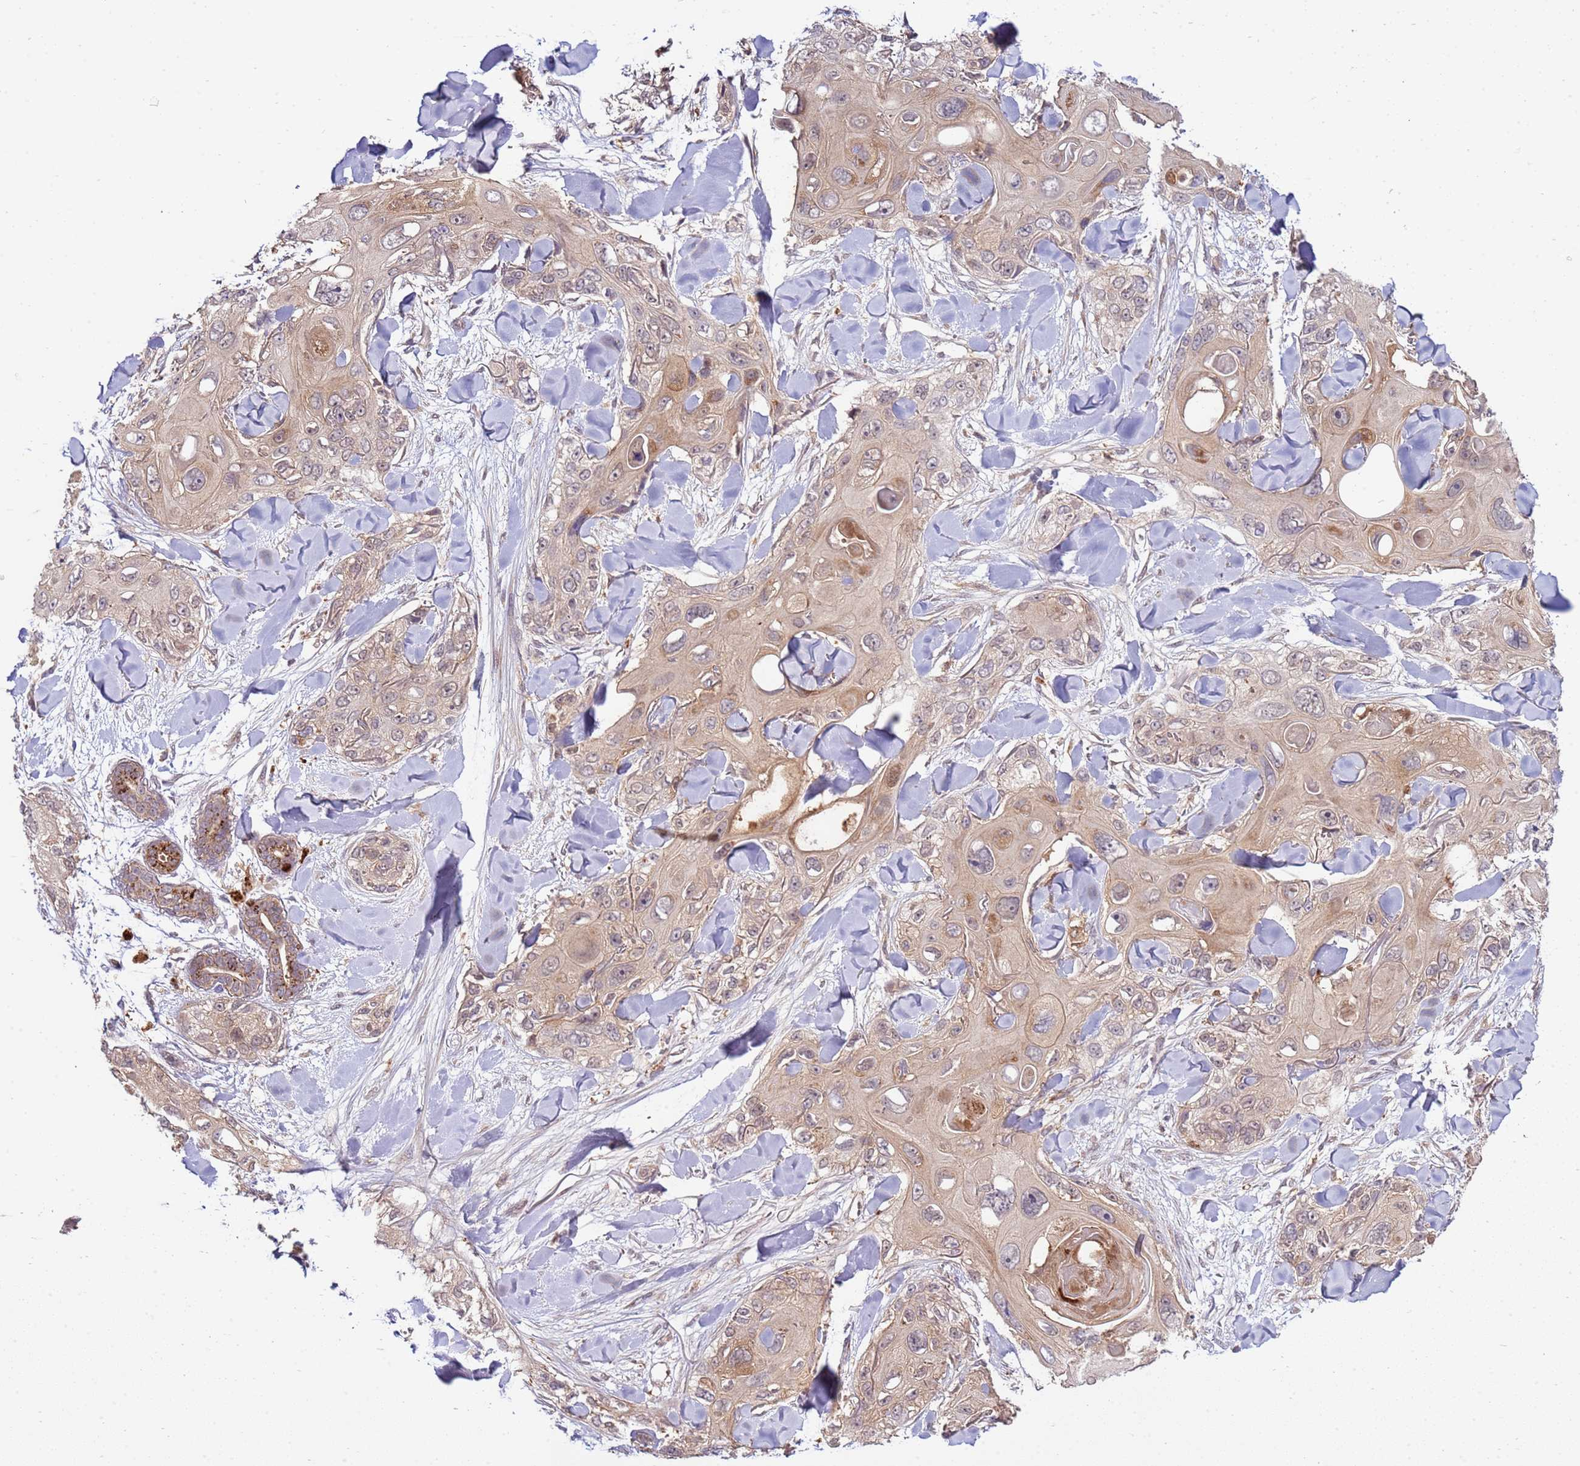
{"staining": {"intensity": "weak", "quantity": "25%-75%", "location": "cytoplasmic/membranous,nuclear"}, "tissue": "skin cancer", "cell_type": "Tumor cells", "image_type": "cancer", "snomed": [{"axis": "morphology", "description": "Normal tissue, NOS"}, {"axis": "morphology", "description": "Squamous cell carcinoma, NOS"}, {"axis": "topography", "description": "Skin"}], "caption": "A photomicrograph of skin cancer (squamous cell carcinoma) stained for a protein shows weak cytoplasmic/membranous and nuclear brown staining in tumor cells.", "gene": "ZNF624", "patient": {"sex": "male", "age": 72}}